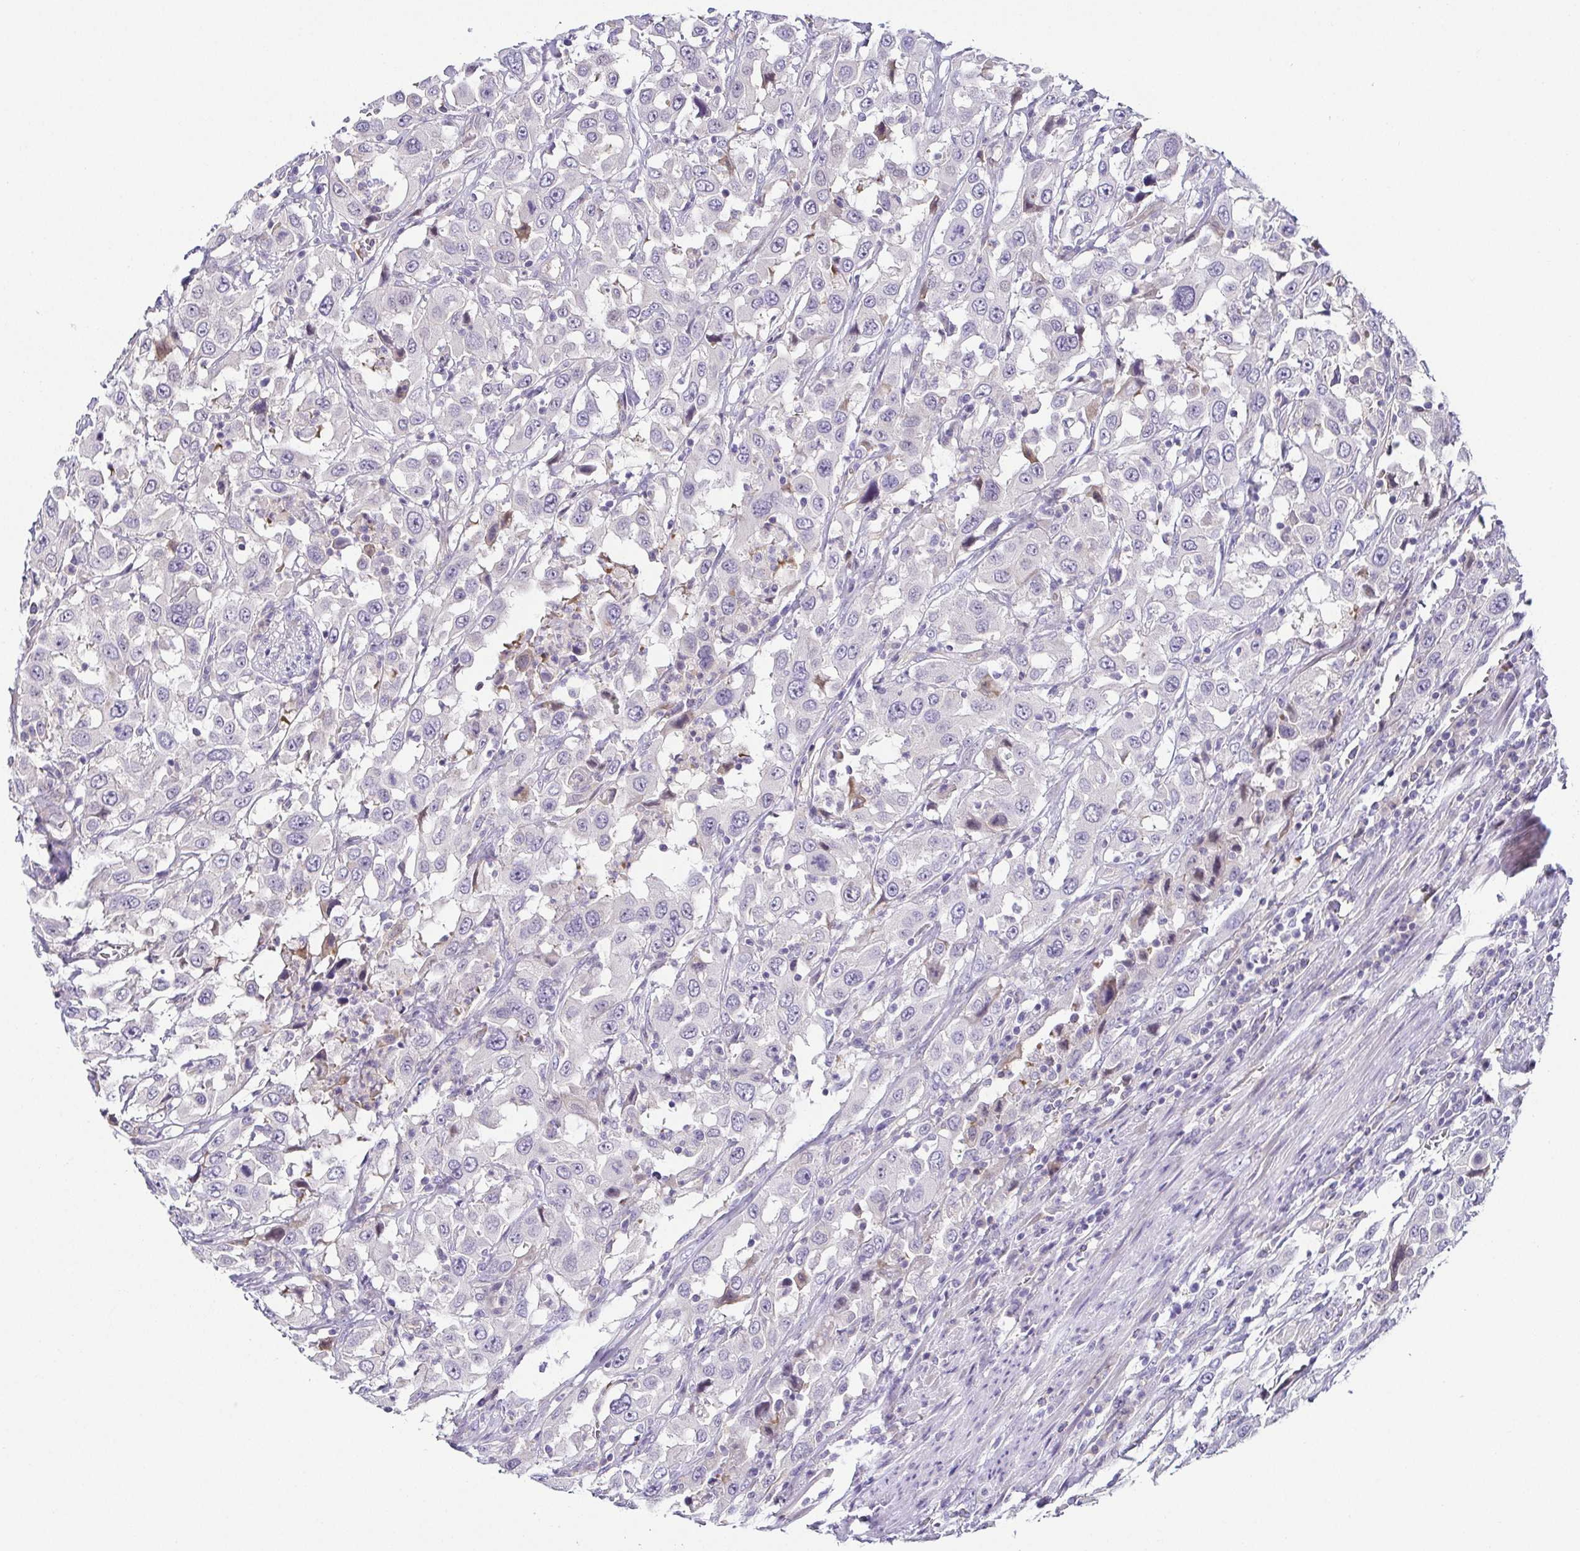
{"staining": {"intensity": "negative", "quantity": "none", "location": "none"}, "tissue": "urothelial cancer", "cell_type": "Tumor cells", "image_type": "cancer", "snomed": [{"axis": "morphology", "description": "Urothelial carcinoma, High grade"}, {"axis": "topography", "description": "Urinary bladder"}], "caption": "IHC image of urothelial carcinoma (high-grade) stained for a protein (brown), which shows no positivity in tumor cells.", "gene": "FAM162B", "patient": {"sex": "male", "age": 61}}